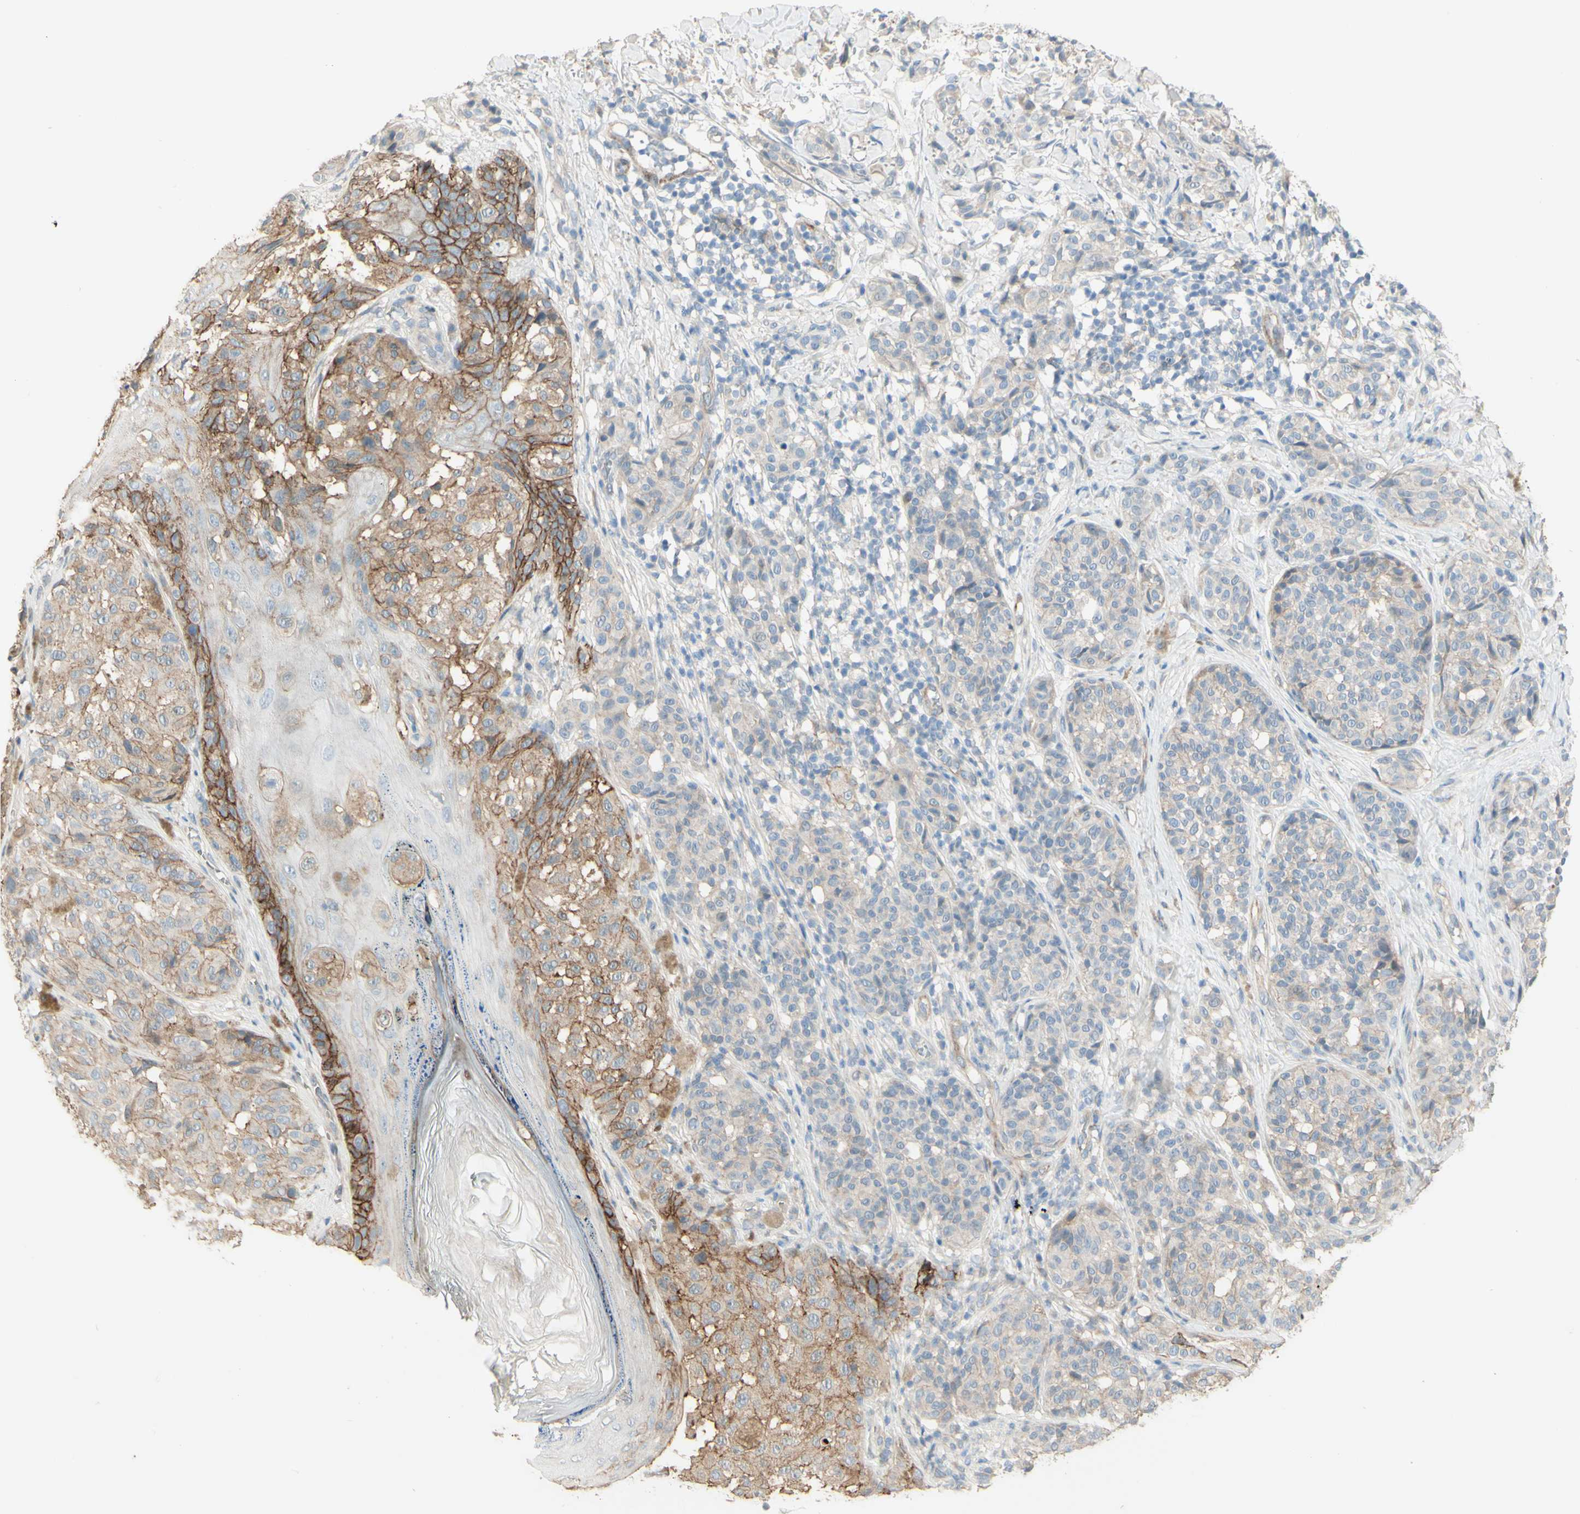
{"staining": {"intensity": "weak", "quantity": "25%-75%", "location": "cytoplasmic/membranous"}, "tissue": "melanoma", "cell_type": "Tumor cells", "image_type": "cancer", "snomed": [{"axis": "morphology", "description": "Malignant melanoma, NOS"}, {"axis": "topography", "description": "Skin"}], "caption": "A photomicrograph of human malignant melanoma stained for a protein displays weak cytoplasmic/membranous brown staining in tumor cells.", "gene": "RNF149", "patient": {"sex": "female", "age": 46}}